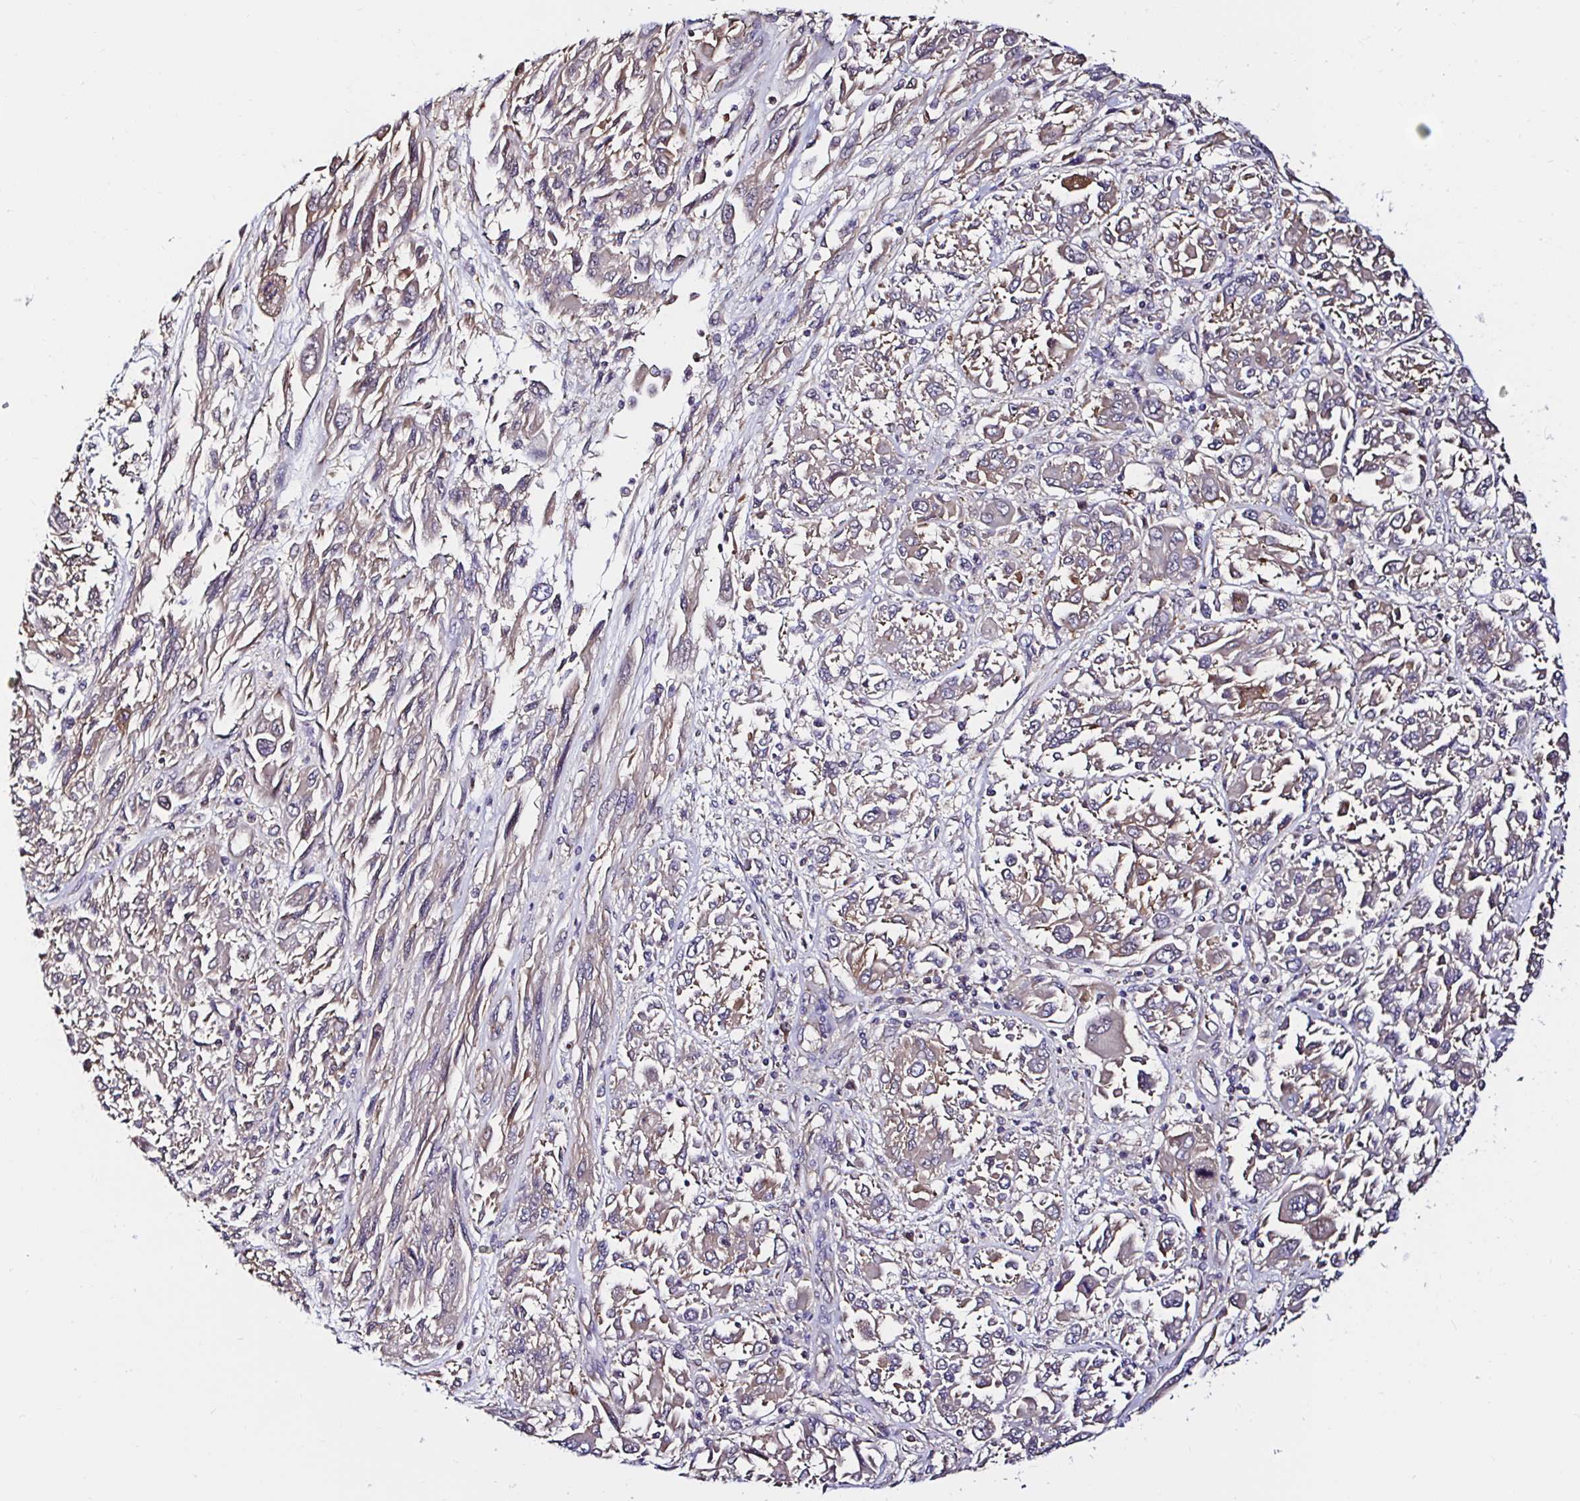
{"staining": {"intensity": "weak", "quantity": "<25%", "location": "cytoplasmic/membranous"}, "tissue": "melanoma", "cell_type": "Tumor cells", "image_type": "cancer", "snomed": [{"axis": "morphology", "description": "Malignant melanoma, NOS"}, {"axis": "topography", "description": "Skin"}], "caption": "An IHC image of malignant melanoma is shown. There is no staining in tumor cells of malignant melanoma. The staining is performed using DAB (3,3'-diaminobenzidine) brown chromogen with nuclei counter-stained in using hematoxylin.", "gene": "RSRP1", "patient": {"sex": "female", "age": 91}}